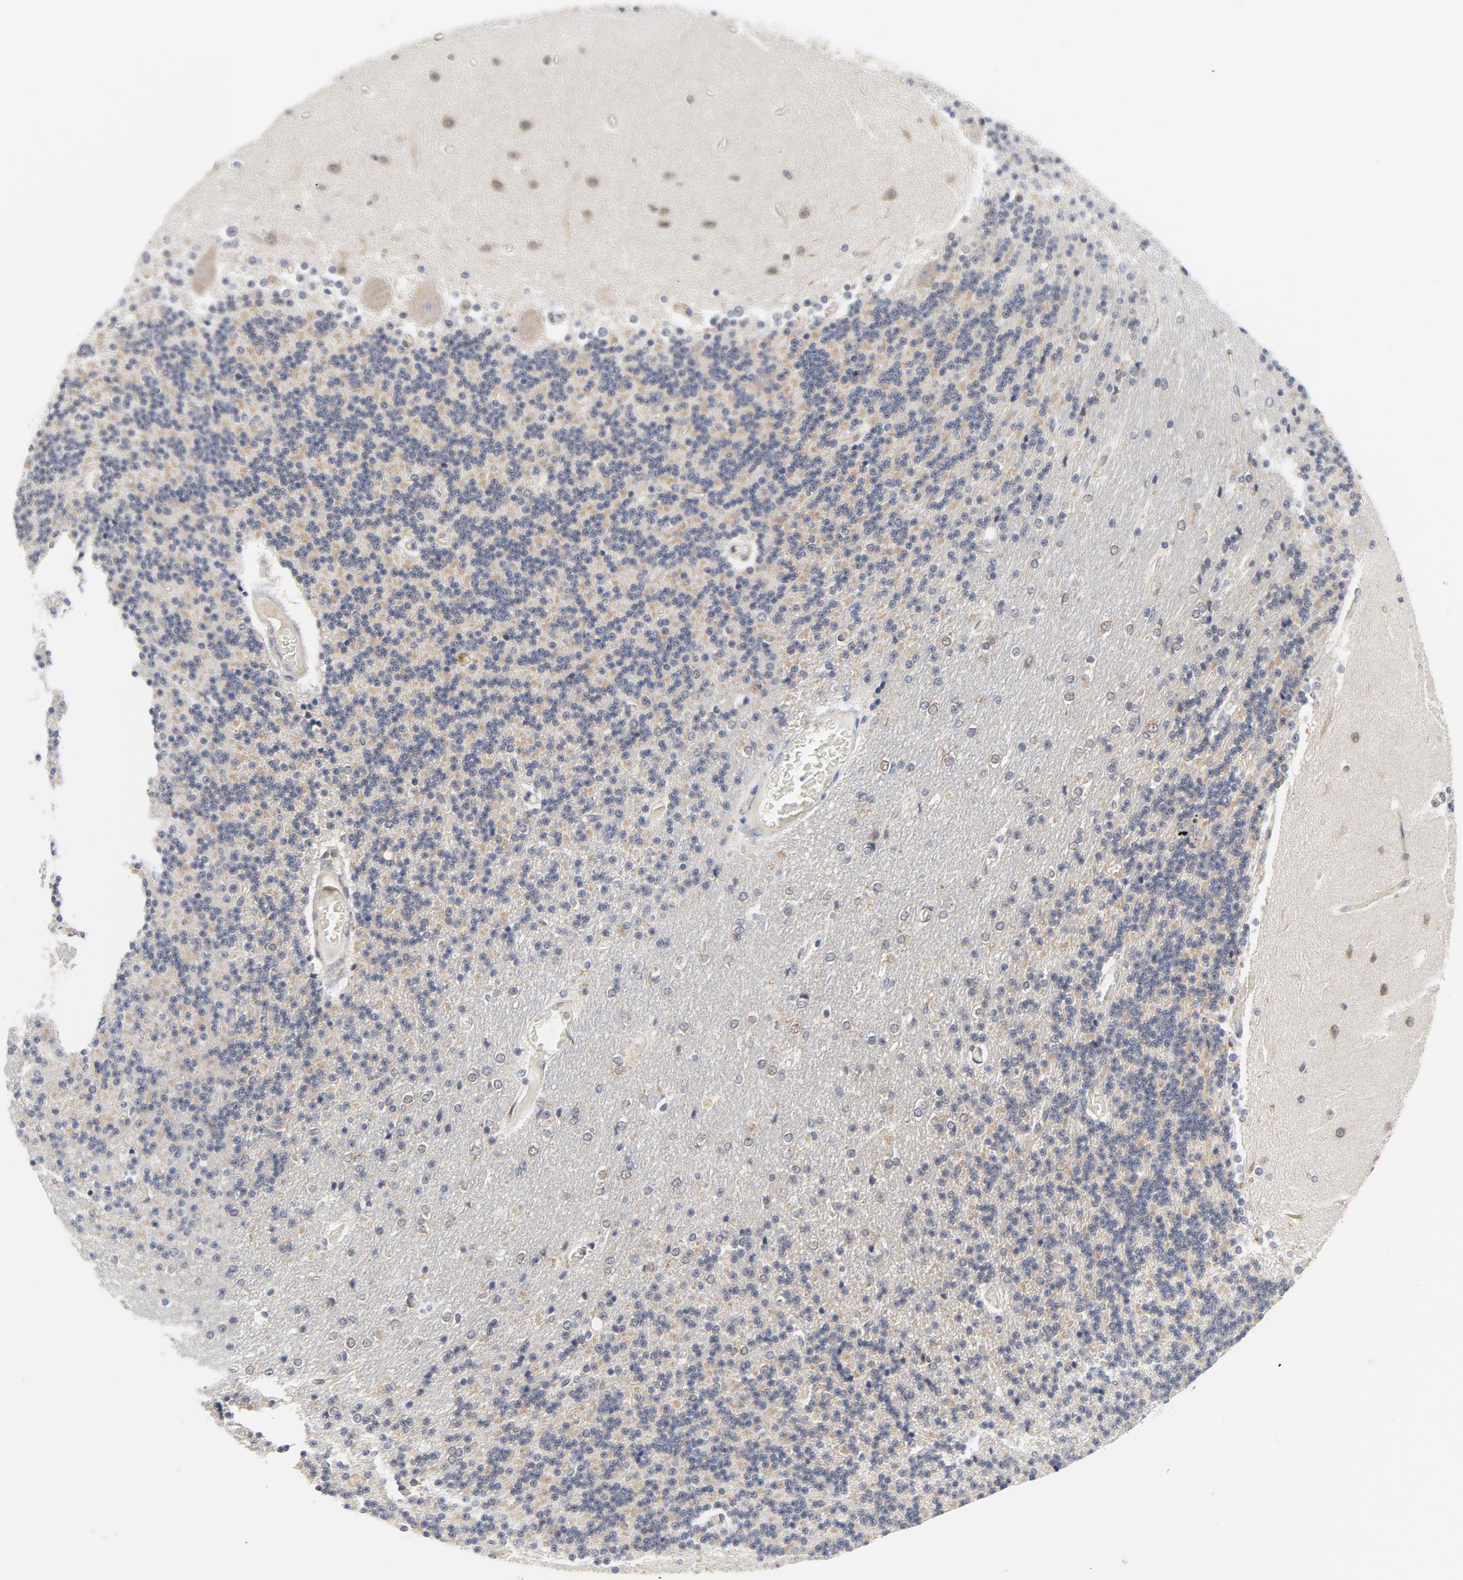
{"staining": {"intensity": "weak", "quantity": "25%-75%", "location": "cytoplasmic/membranous"}, "tissue": "cerebellum", "cell_type": "Cells in granular layer", "image_type": "normal", "snomed": [{"axis": "morphology", "description": "Normal tissue, NOS"}, {"axis": "topography", "description": "Cerebellum"}], "caption": "An immunohistochemistry (IHC) micrograph of unremarkable tissue is shown. Protein staining in brown labels weak cytoplasmic/membranous positivity in cerebellum within cells in granular layer. (IHC, brightfield microscopy, high magnification).", "gene": "BAD", "patient": {"sex": "female", "age": 54}}